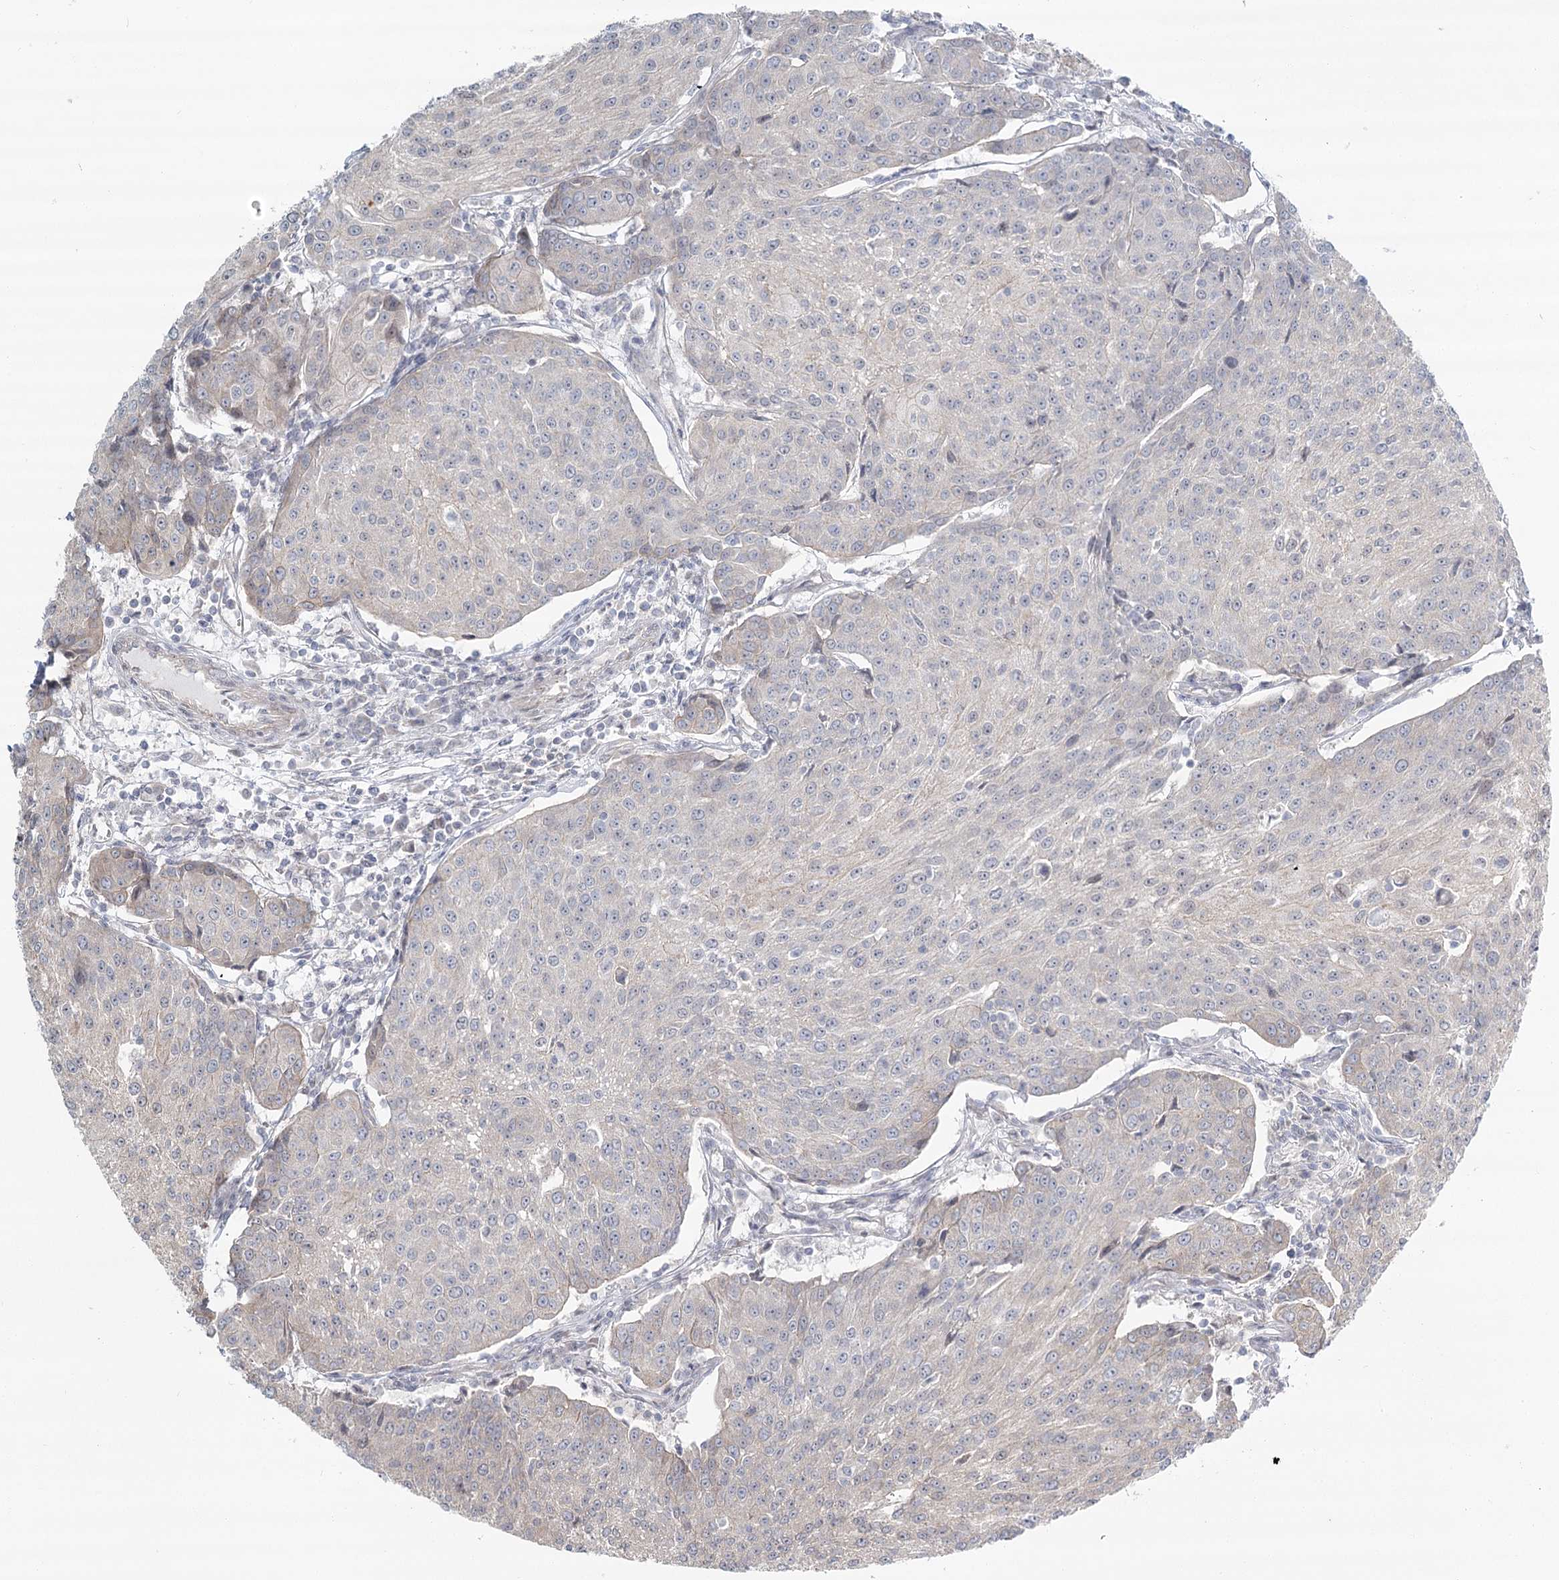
{"staining": {"intensity": "negative", "quantity": "none", "location": "none"}, "tissue": "urothelial cancer", "cell_type": "Tumor cells", "image_type": "cancer", "snomed": [{"axis": "morphology", "description": "Urothelial carcinoma, High grade"}, {"axis": "topography", "description": "Urinary bladder"}], "caption": "Image shows no significant protein staining in tumor cells of urothelial cancer.", "gene": "SPINK13", "patient": {"sex": "female", "age": 85}}